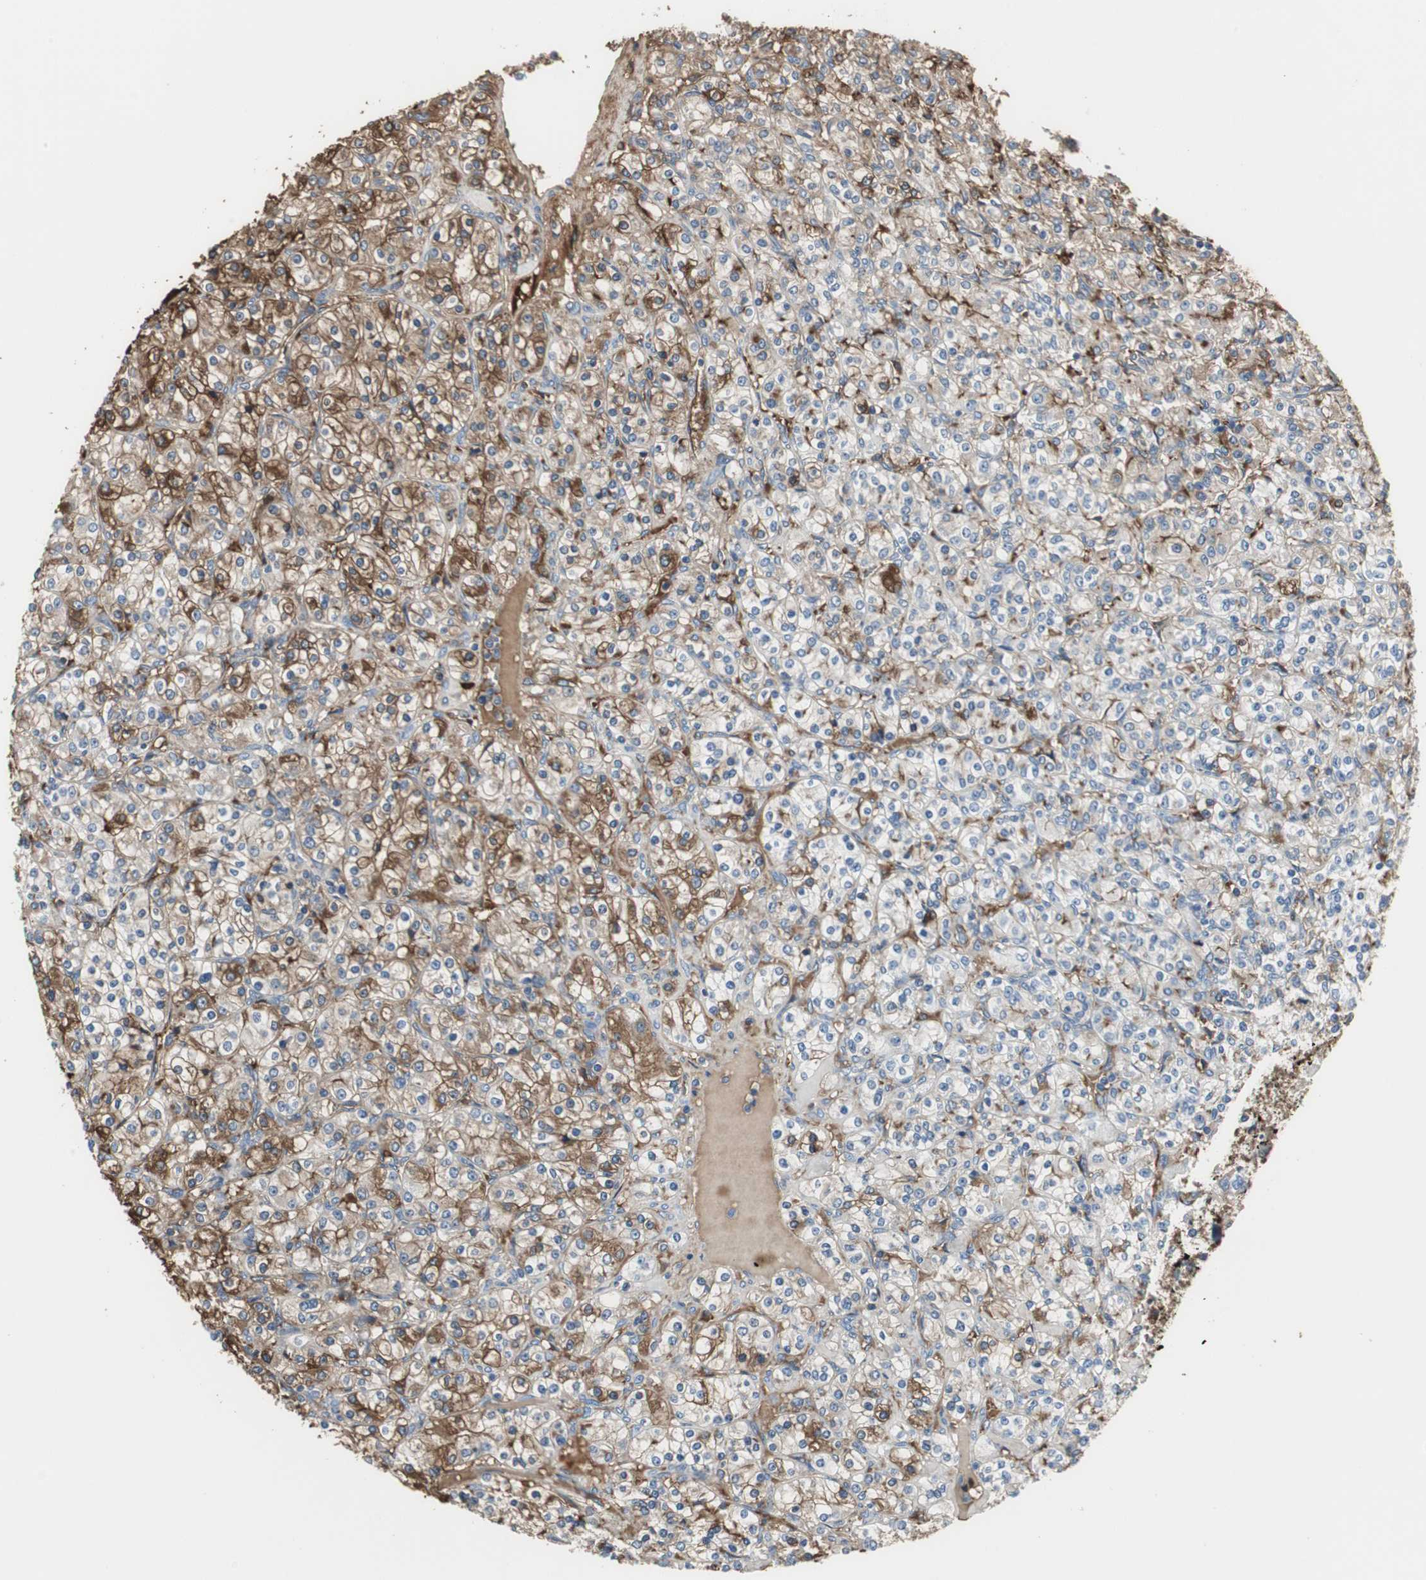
{"staining": {"intensity": "moderate", "quantity": "<25%", "location": "cytoplasmic/membranous"}, "tissue": "renal cancer", "cell_type": "Tumor cells", "image_type": "cancer", "snomed": [{"axis": "morphology", "description": "Adenocarcinoma, NOS"}, {"axis": "topography", "description": "Kidney"}], "caption": "Immunohistochemistry (IHC) of renal cancer demonstrates low levels of moderate cytoplasmic/membranous expression in approximately <25% of tumor cells.", "gene": "IGHA1", "patient": {"sex": "male", "age": 77}}